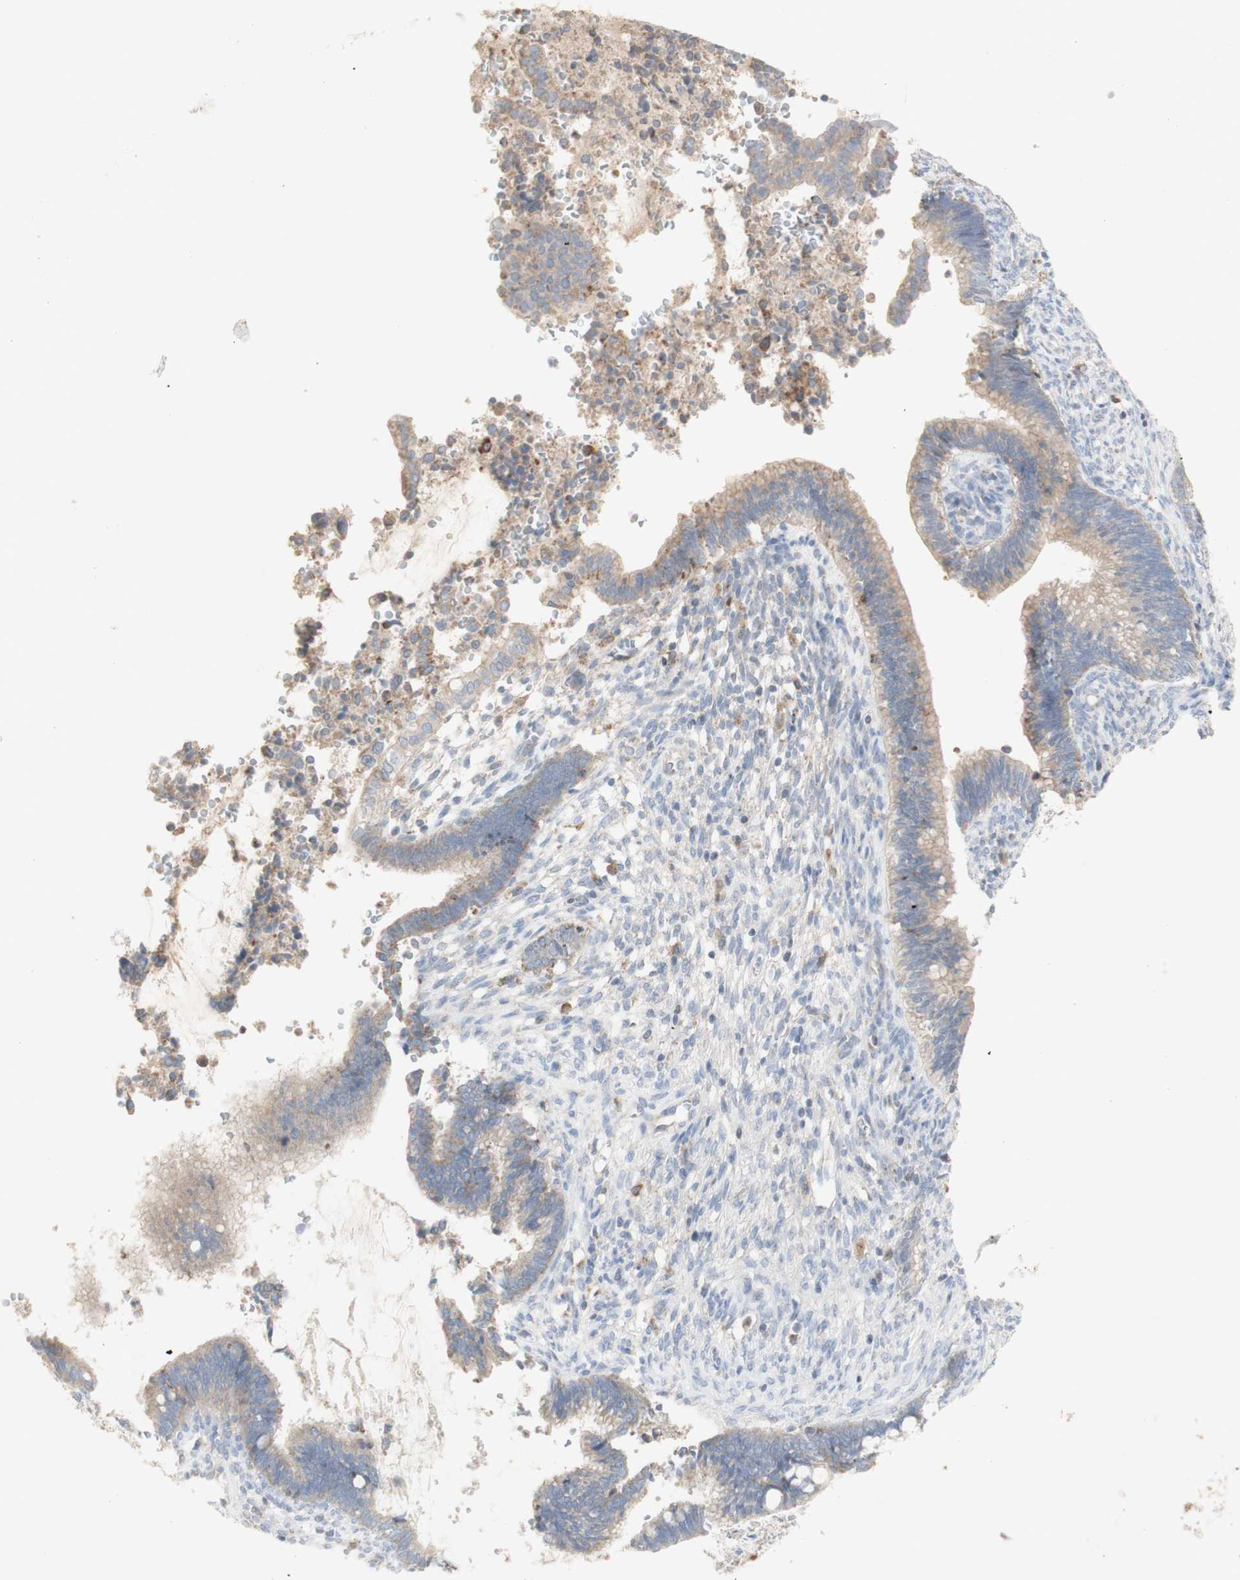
{"staining": {"intensity": "weak", "quantity": ">75%", "location": "cytoplasmic/membranous"}, "tissue": "cervical cancer", "cell_type": "Tumor cells", "image_type": "cancer", "snomed": [{"axis": "morphology", "description": "Adenocarcinoma, NOS"}, {"axis": "topography", "description": "Cervix"}], "caption": "Cervical cancer stained with DAB (3,3'-diaminobenzidine) immunohistochemistry reveals low levels of weak cytoplasmic/membranous positivity in approximately >75% of tumor cells.", "gene": "CNTNAP1", "patient": {"sex": "female", "age": 44}}